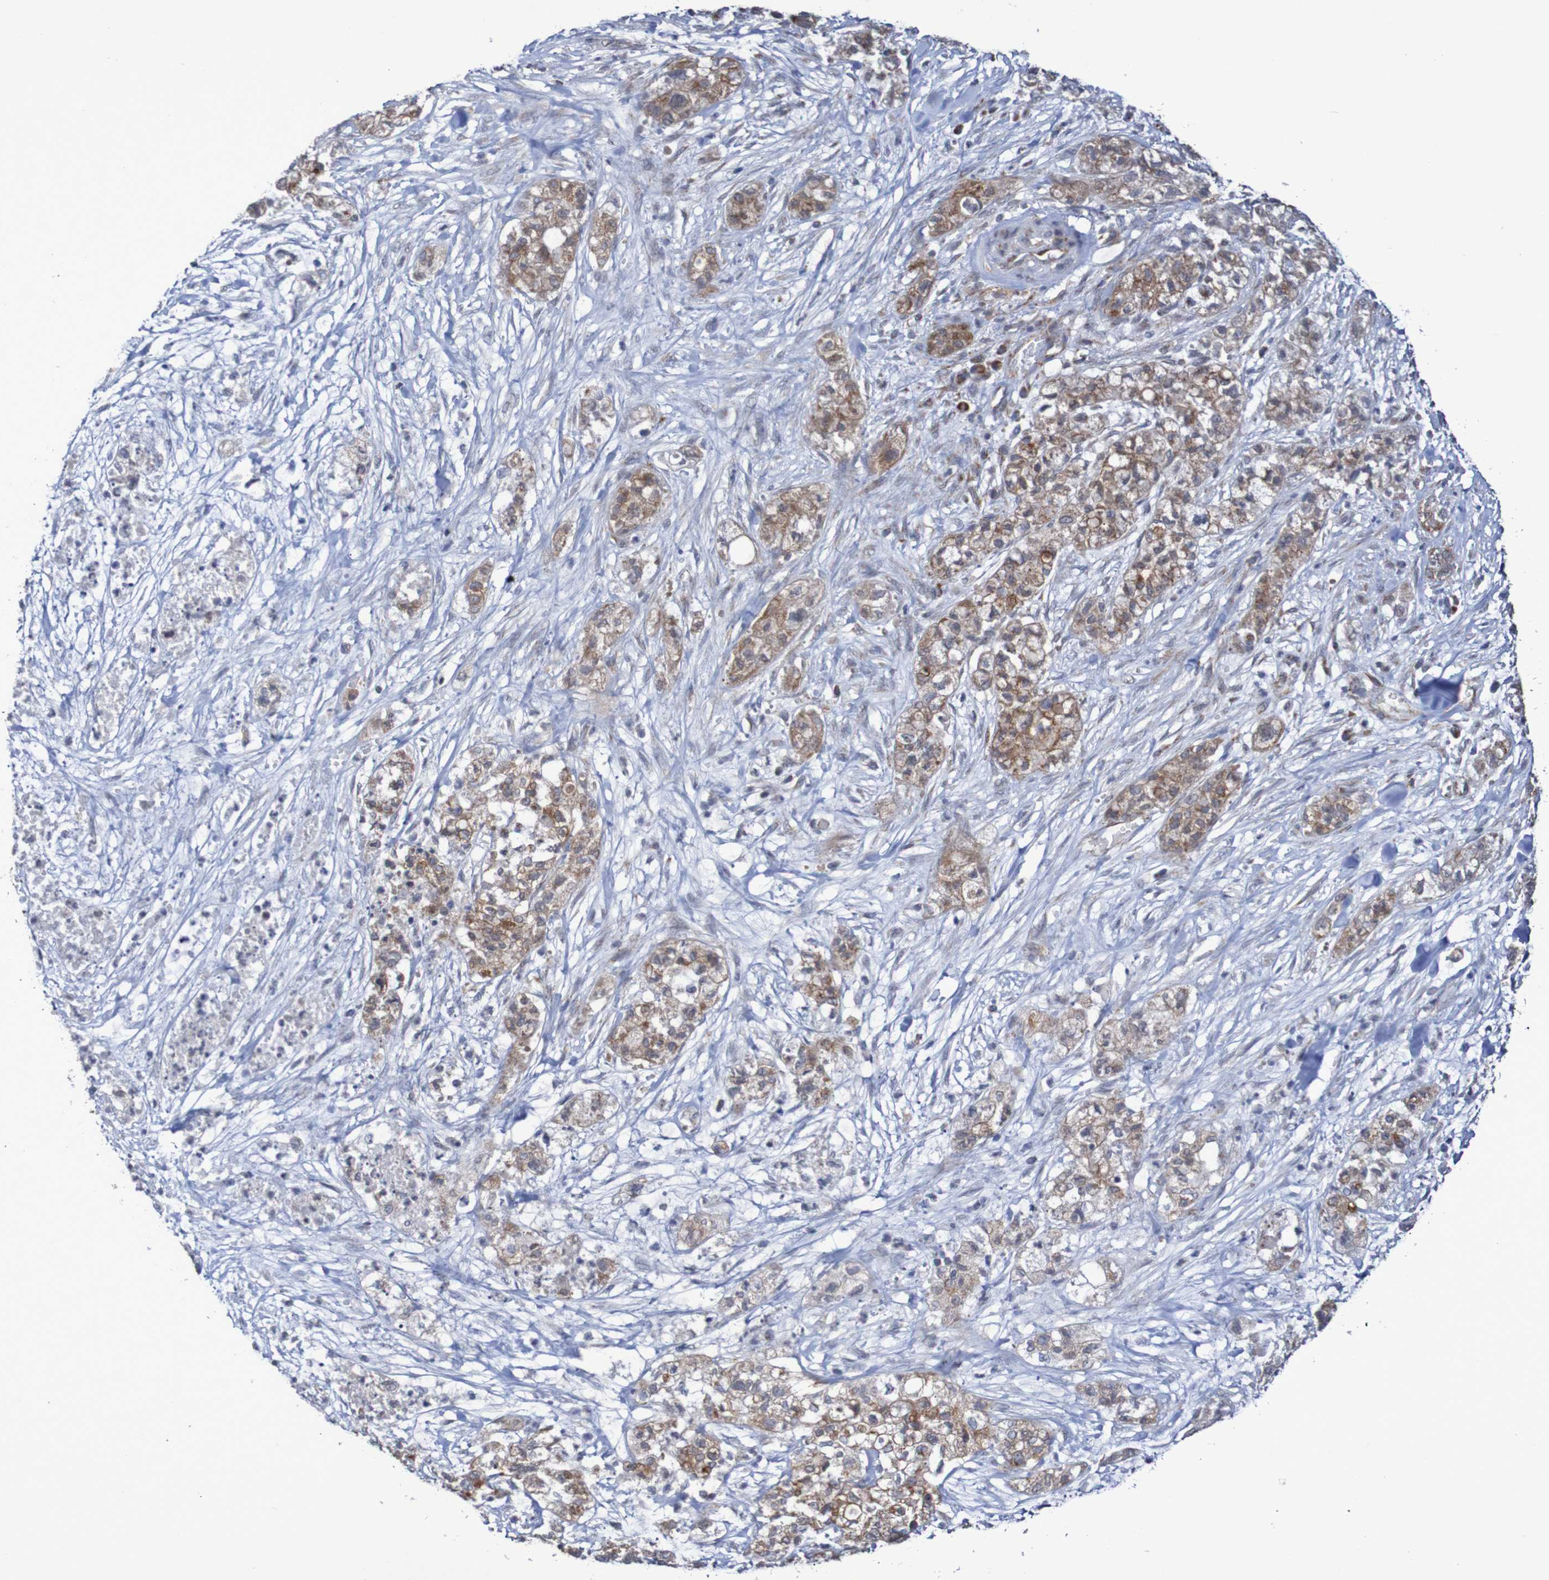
{"staining": {"intensity": "moderate", "quantity": ">75%", "location": "cytoplasmic/membranous"}, "tissue": "pancreatic cancer", "cell_type": "Tumor cells", "image_type": "cancer", "snomed": [{"axis": "morphology", "description": "Adenocarcinoma, NOS"}, {"axis": "topography", "description": "Pancreas"}], "caption": "Human pancreatic cancer (adenocarcinoma) stained with a protein marker exhibits moderate staining in tumor cells.", "gene": "DVL1", "patient": {"sex": "female", "age": 78}}